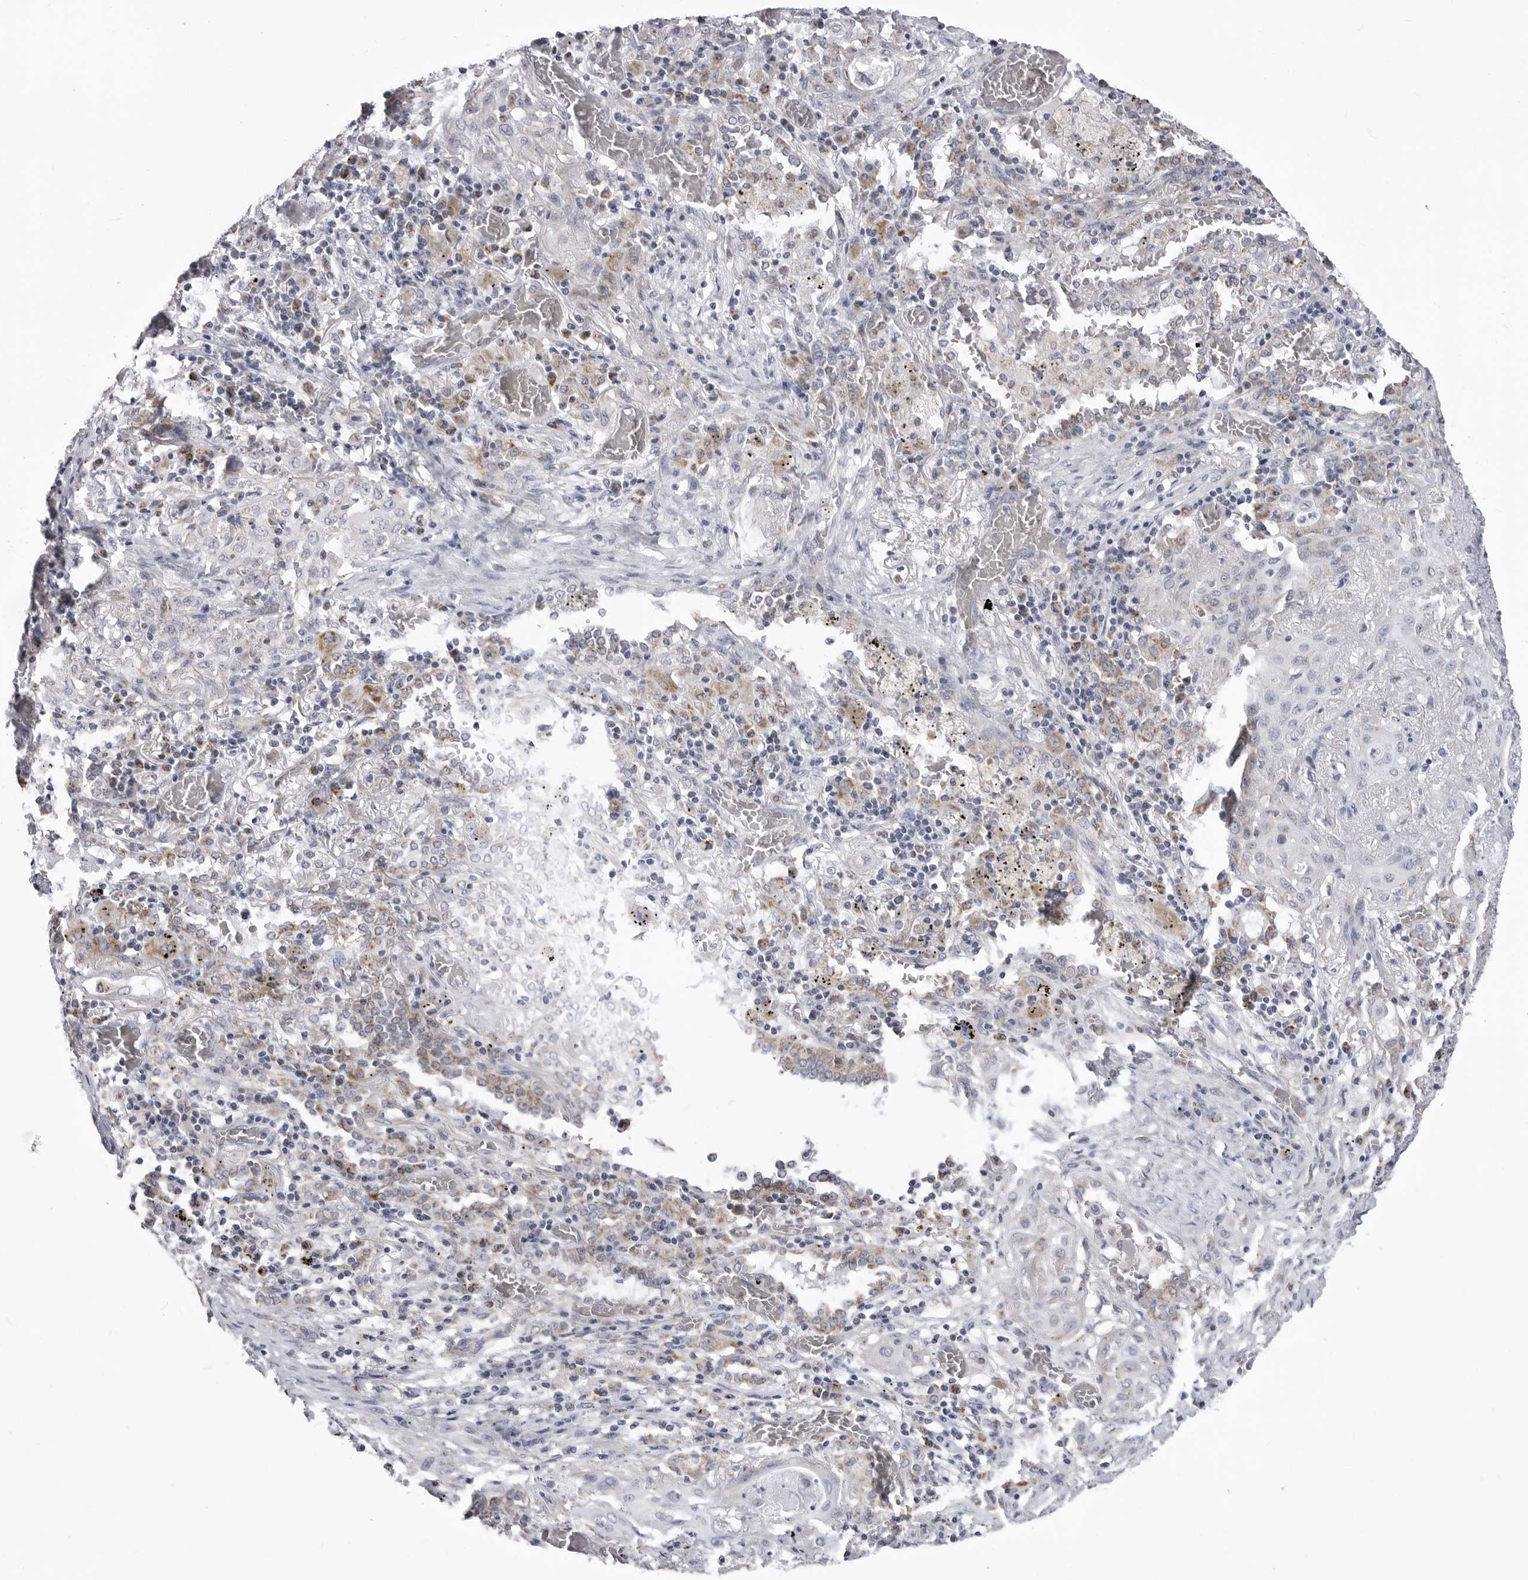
{"staining": {"intensity": "negative", "quantity": "none", "location": "none"}, "tissue": "lung cancer", "cell_type": "Tumor cells", "image_type": "cancer", "snomed": [{"axis": "morphology", "description": "Squamous cell carcinoma, NOS"}, {"axis": "topography", "description": "Lung"}], "caption": "An image of squamous cell carcinoma (lung) stained for a protein shows no brown staining in tumor cells. Nuclei are stained in blue.", "gene": "FH", "patient": {"sex": "female", "age": 47}}